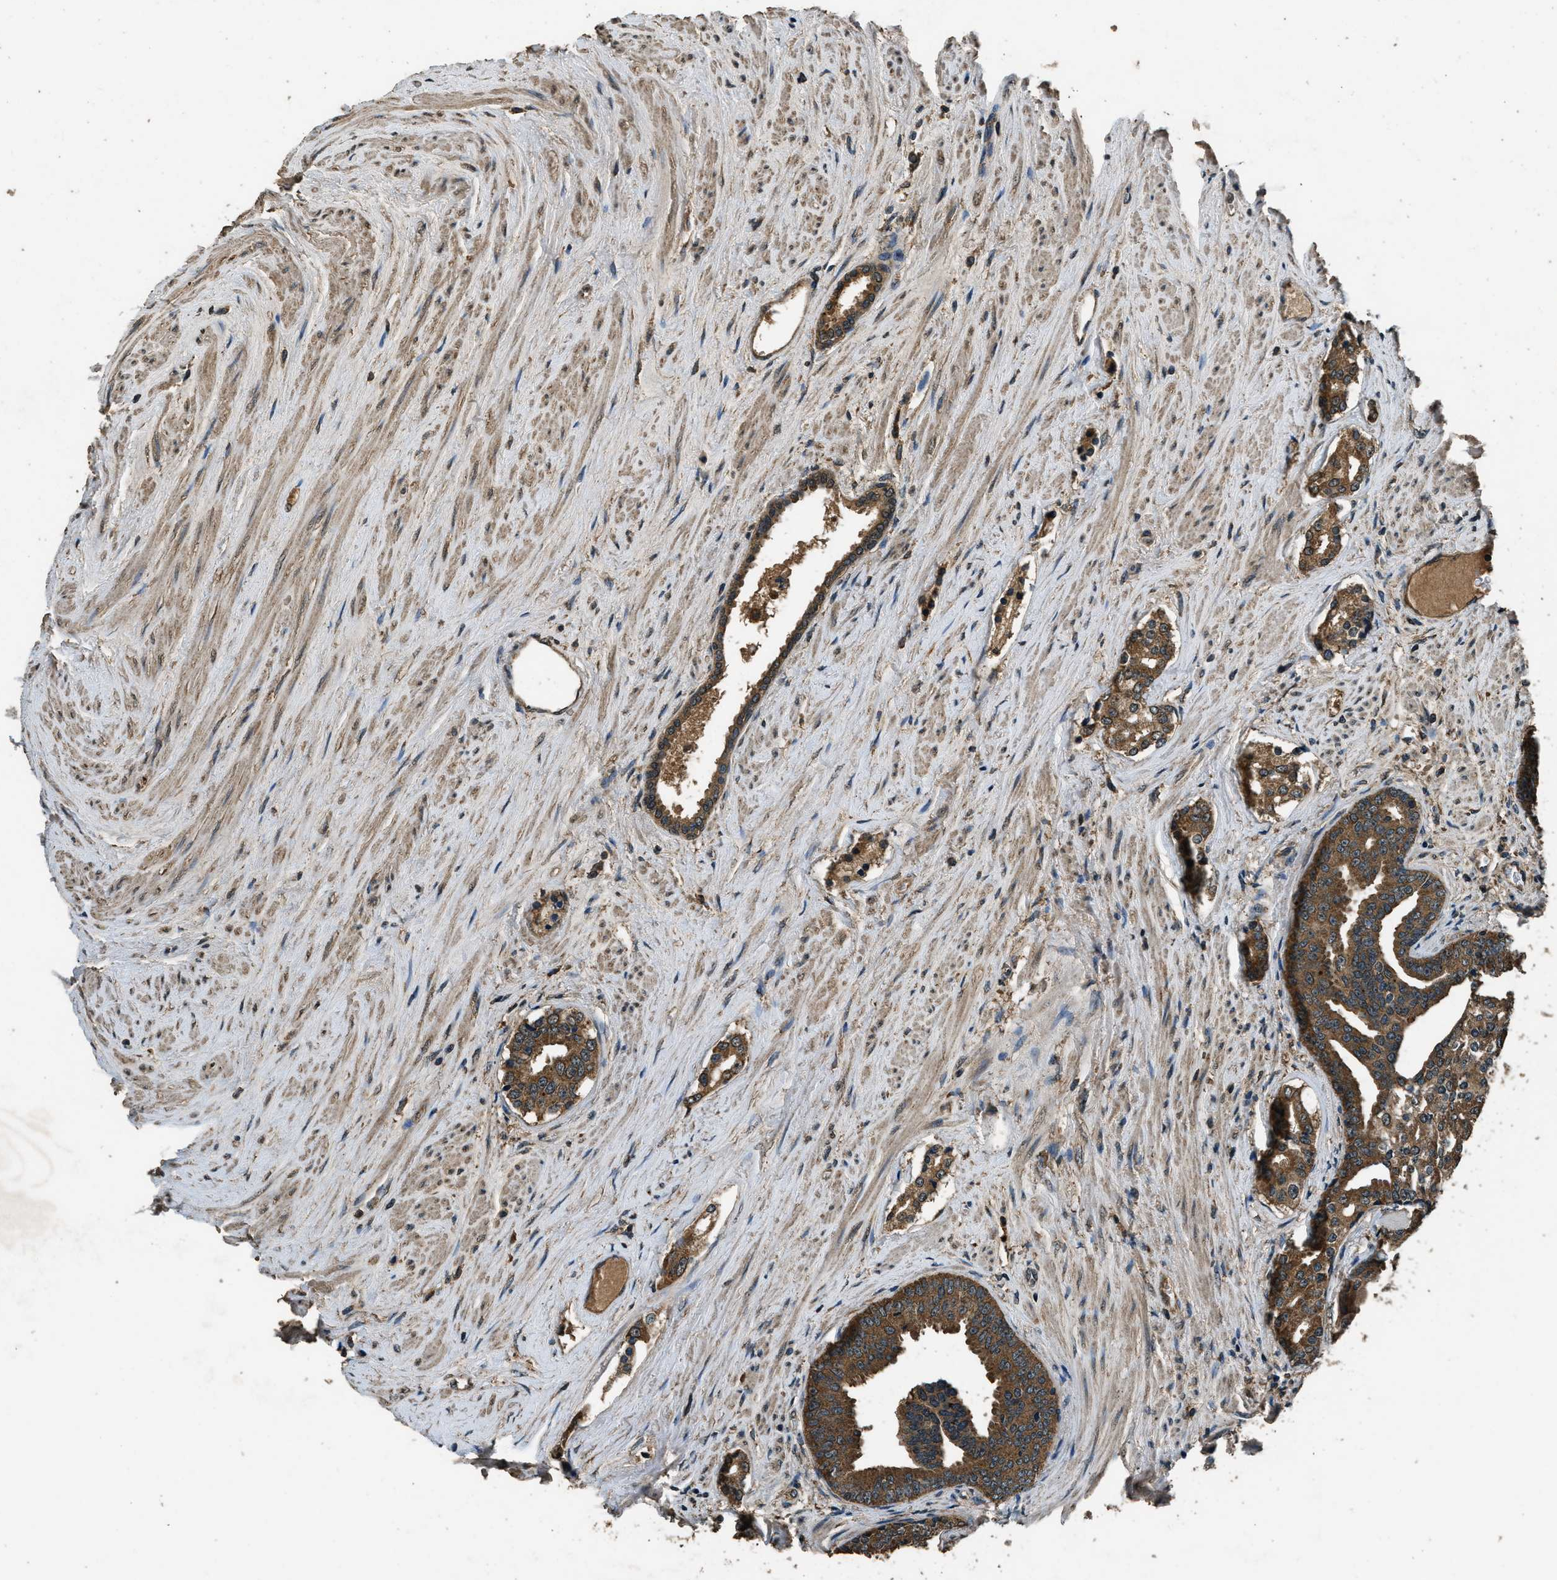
{"staining": {"intensity": "strong", "quantity": ">75%", "location": "cytoplasmic/membranous"}, "tissue": "prostate cancer", "cell_type": "Tumor cells", "image_type": "cancer", "snomed": [{"axis": "morphology", "description": "Adenocarcinoma, High grade"}, {"axis": "topography", "description": "Prostate"}], "caption": "Approximately >75% of tumor cells in human prostate adenocarcinoma (high-grade) exhibit strong cytoplasmic/membranous protein staining as visualized by brown immunohistochemical staining.", "gene": "SALL3", "patient": {"sex": "male", "age": 71}}